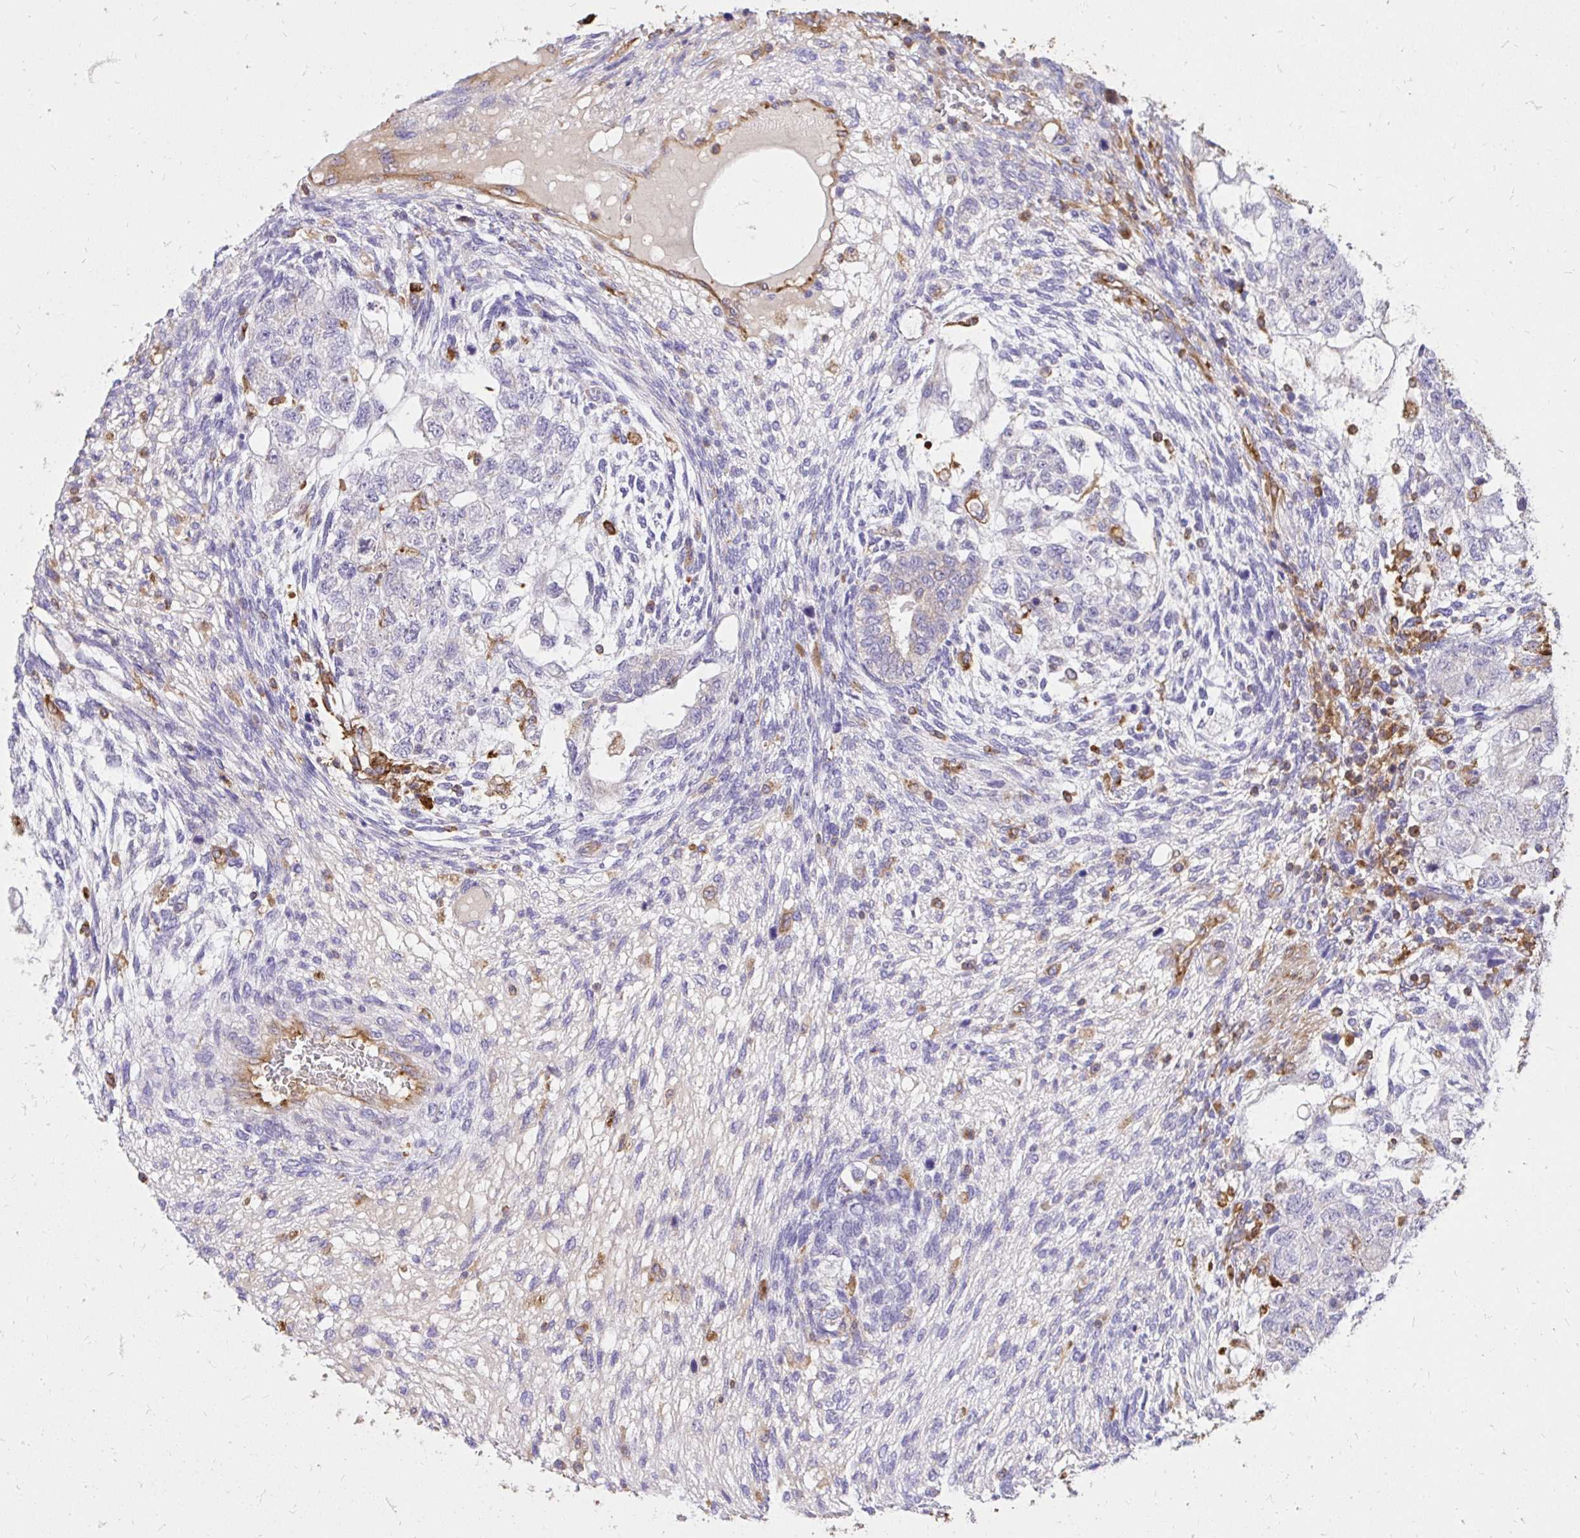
{"staining": {"intensity": "negative", "quantity": "none", "location": "none"}, "tissue": "testis cancer", "cell_type": "Tumor cells", "image_type": "cancer", "snomed": [{"axis": "morphology", "description": "Normal tissue, NOS"}, {"axis": "morphology", "description": "Carcinoma, Embryonal, NOS"}, {"axis": "topography", "description": "Testis"}], "caption": "There is no significant staining in tumor cells of testis embryonal carcinoma. The staining is performed using DAB (3,3'-diaminobenzidine) brown chromogen with nuclei counter-stained in using hematoxylin.", "gene": "ABCB10", "patient": {"sex": "male", "age": 36}}